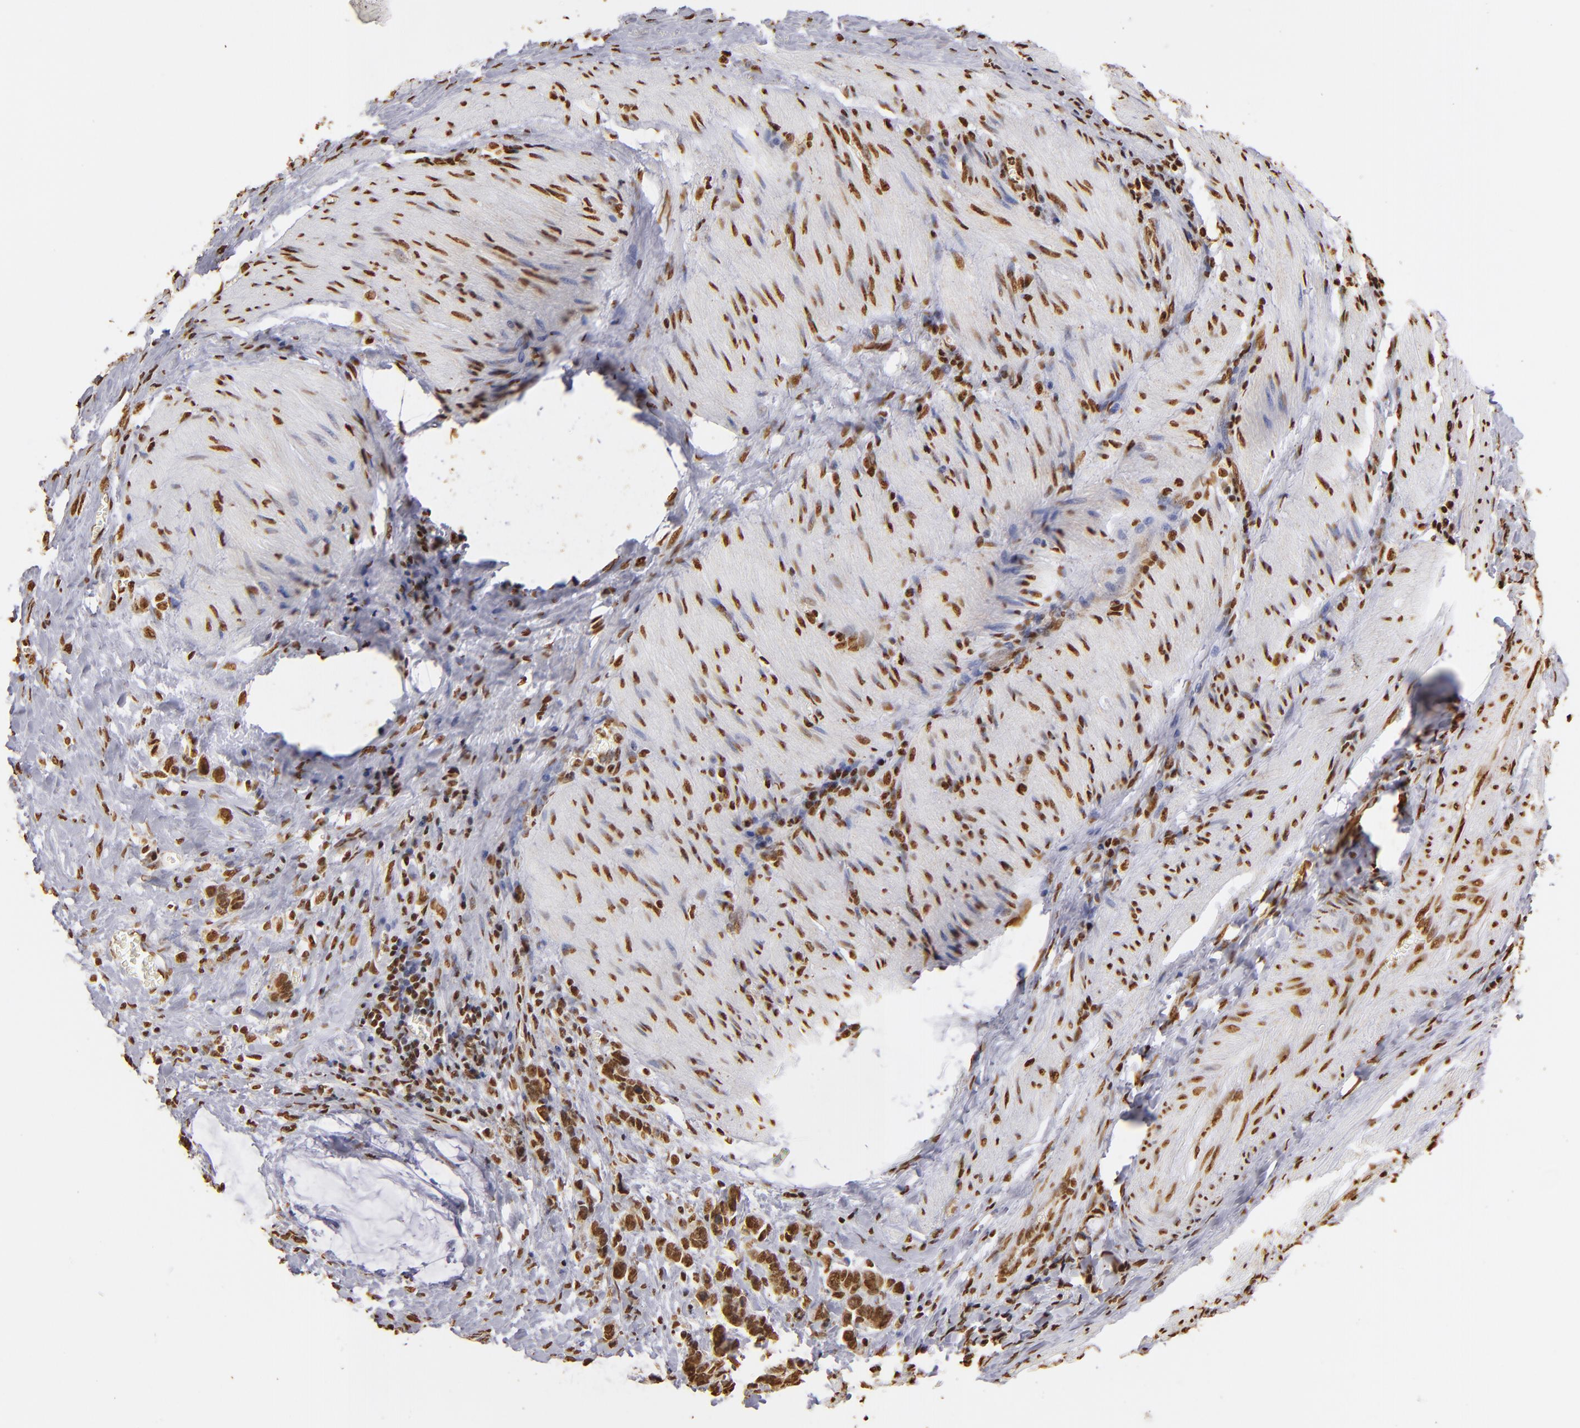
{"staining": {"intensity": "strong", "quantity": ">75%", "location": "nuclear"}, "tissue": "stomach cancer", "cell_type": "Tumor cells", "image_type": "cancer", "snomed": [{"axis": "morphology", "description": "Adenocarcinoma, NOS"}, {"axis": "topography", "description": "Stomach"}], "caption": "Immunohistochemical staining of stomach cancer (adenocarcinoma) demonstrates high levels of strong nuclear positivity in about >75% of tumor cells.", "gene": "ILF3", "patient": {"sex": "male", "age": 78}}